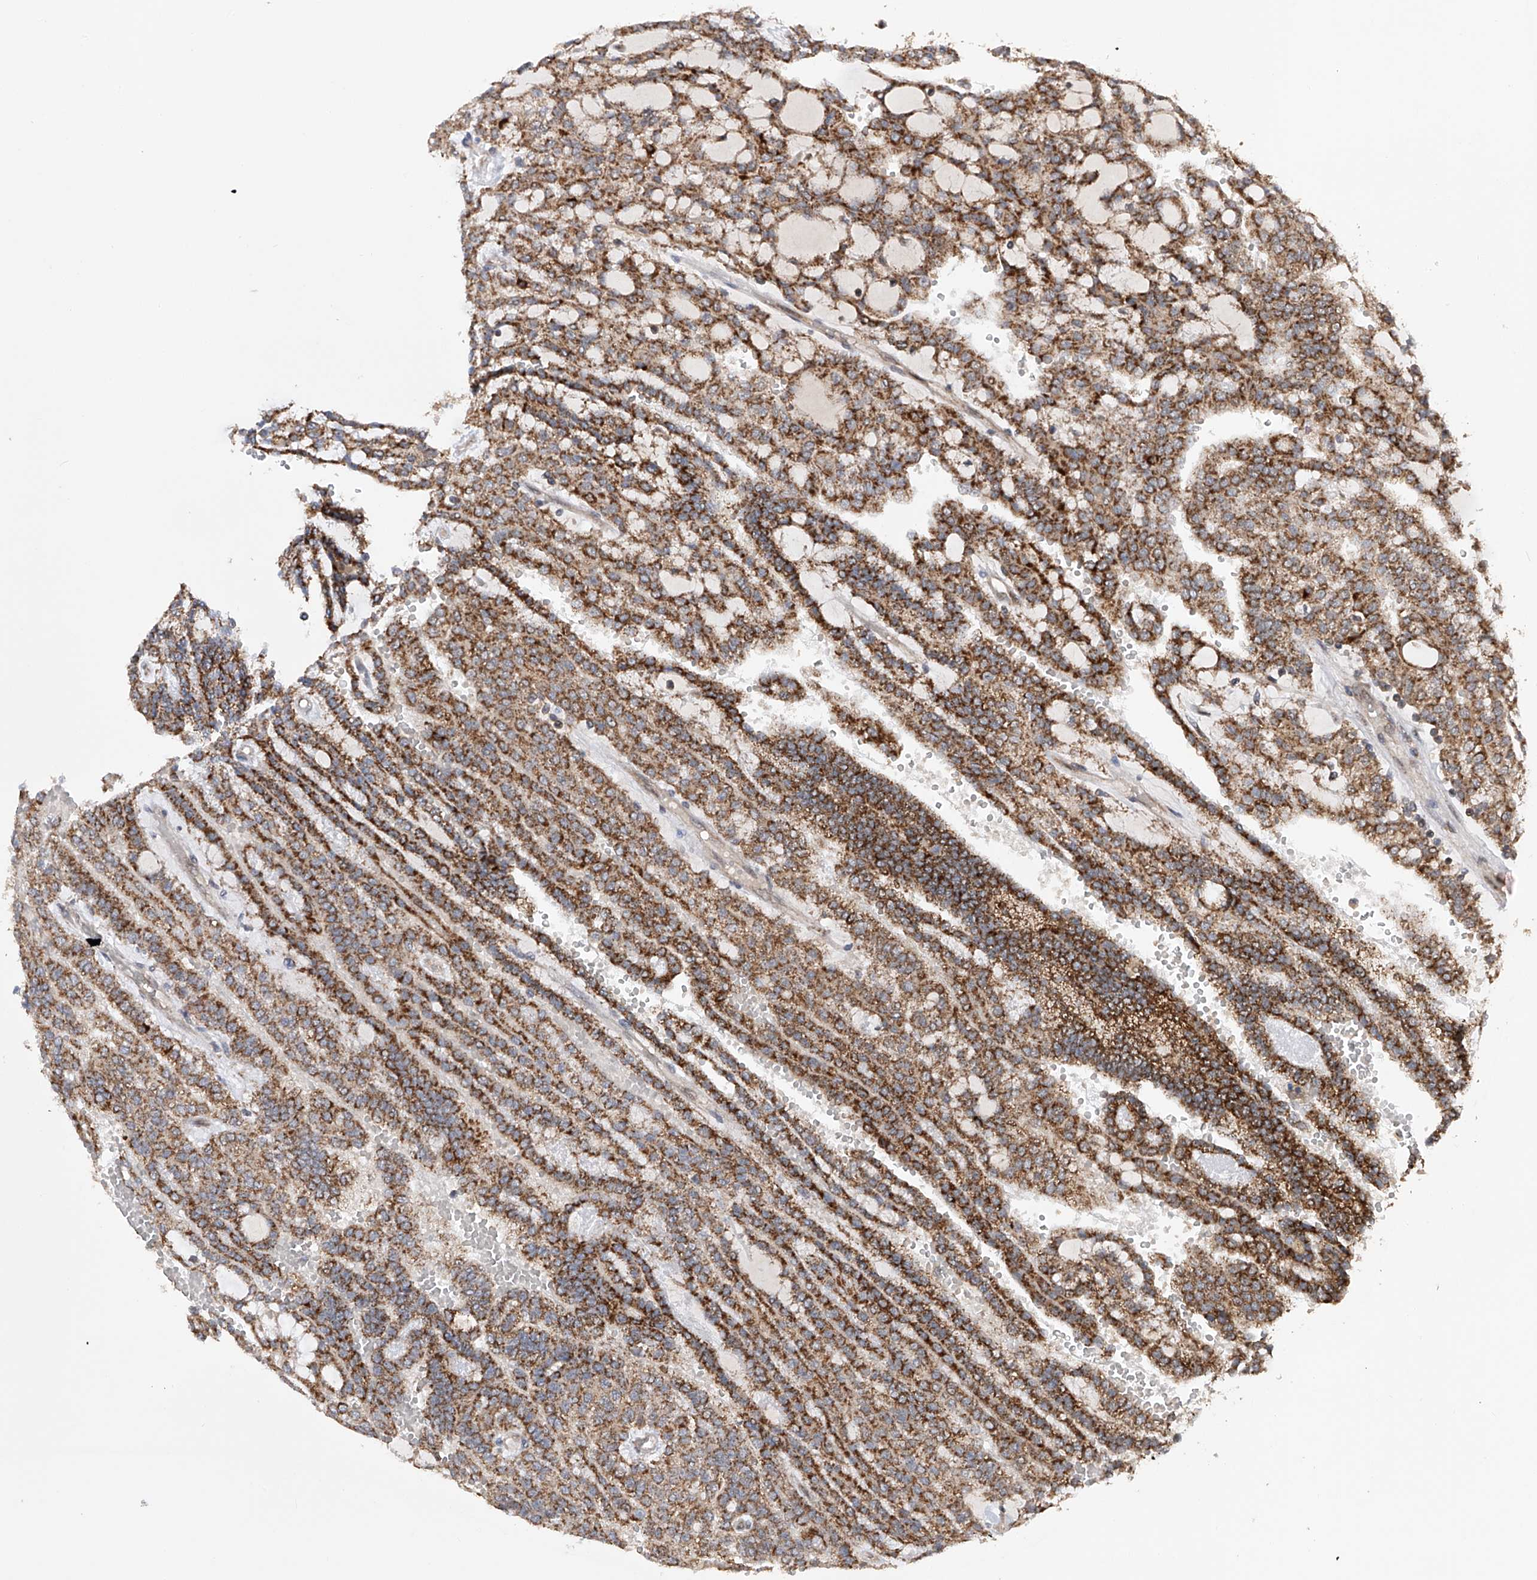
{"staining": {"intensity": "strong", "quantity": ">75%", "location": "cytoplasmic/membranous"}, "tissue": "renal cancer", "cell_type": "Tumor cells", "image_type": "cancer", "snomed": [{"axis": "morphology", "description": "Adenocarcinoma, NOS"}, {"axis": "topography", "description": "Kidney"}], "caption": "A brown stain shows strong cytoplasmic/membranous positivity of a protein in human renal cancer (adenocarcinoma) tumor cells.", "gene": "SDHAF4", "patient": {"sex": "male", "age": 63}}